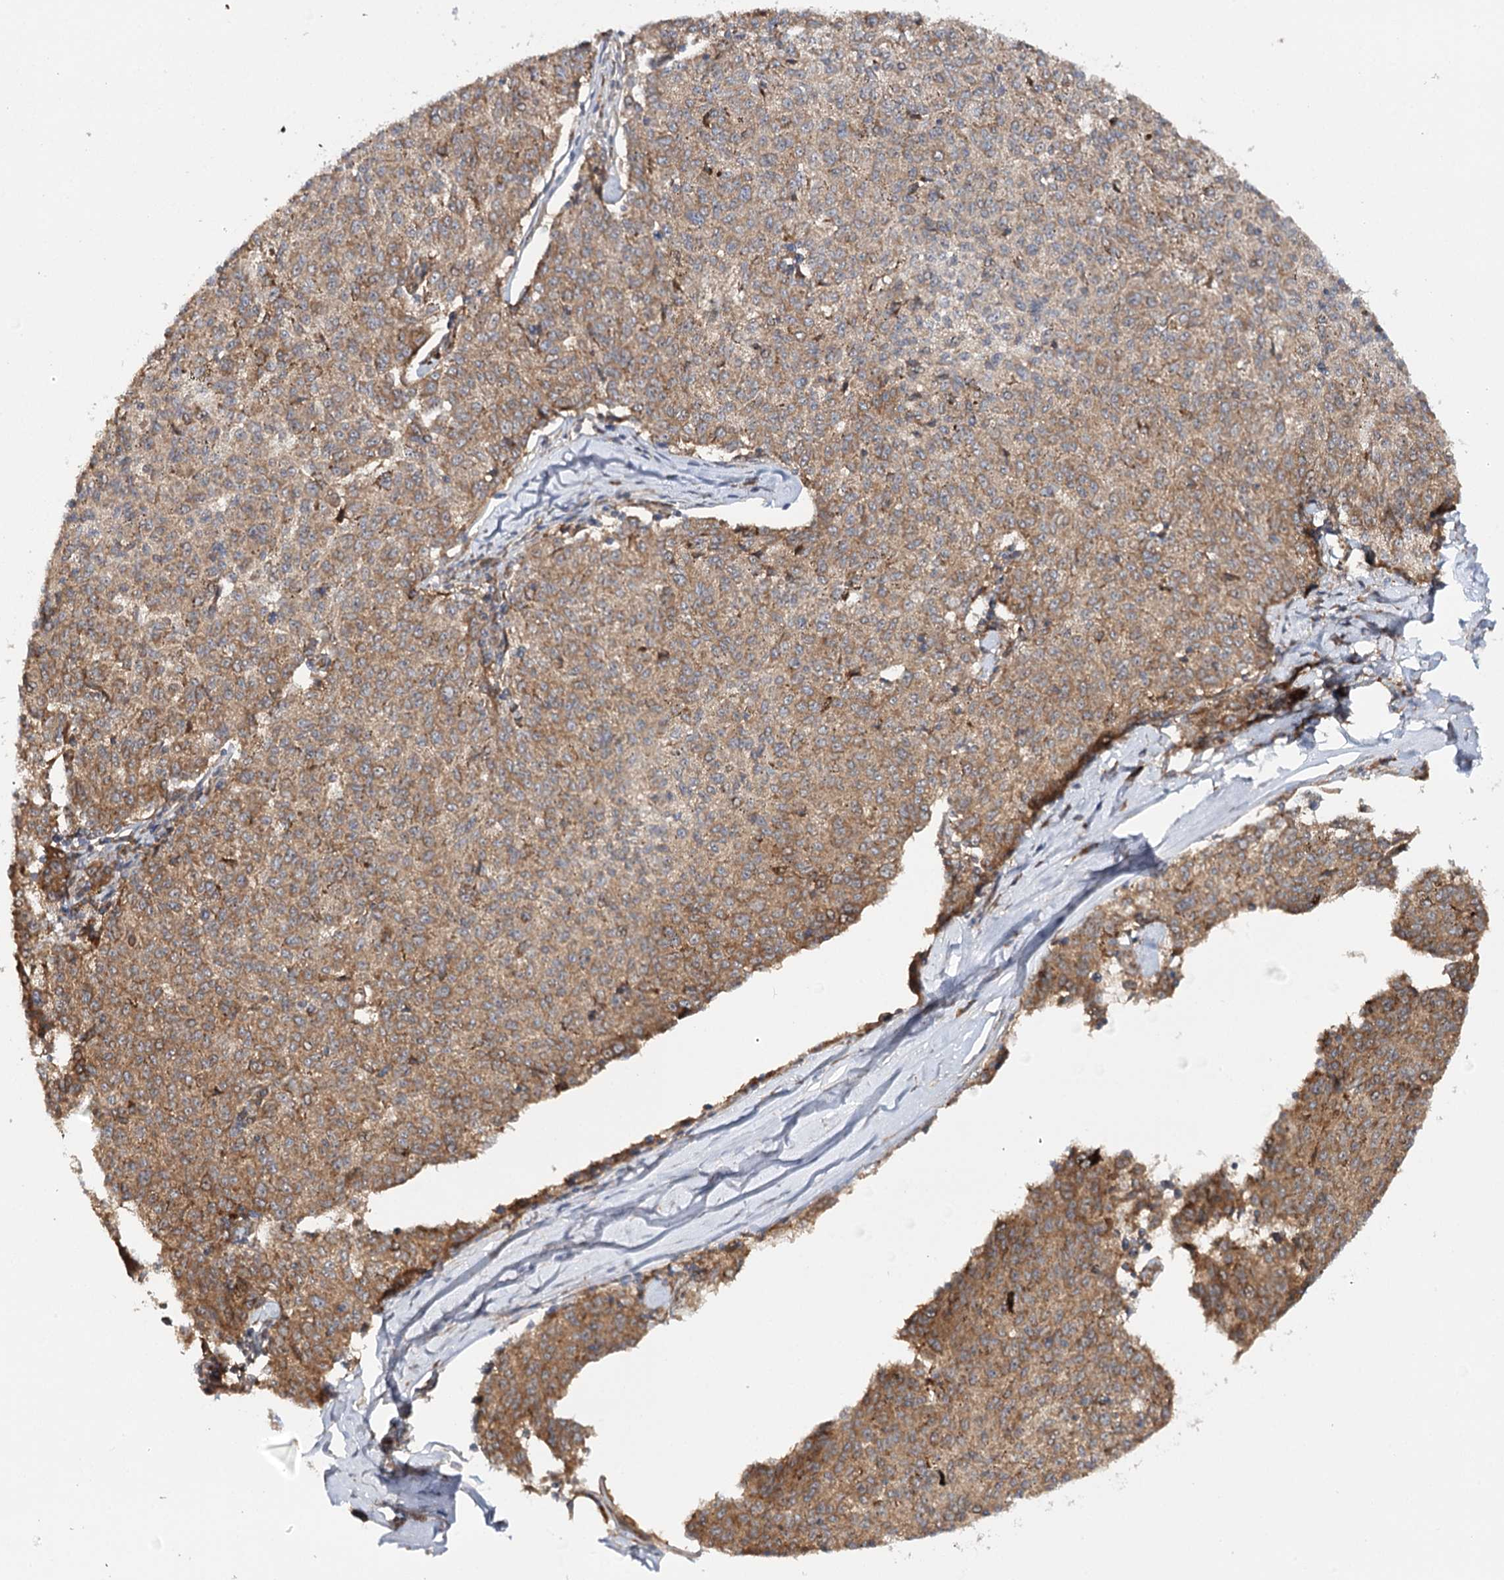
{"staining": {"intensity": "moderate", "quantity": ">75%", "location": "cytoplasmic/membranous"}, "tissue": "melanoma", "cell_type": "Tumor cells", "image_type": "cancer", "snomed": [{"axis": "morphology", "description": "Malignant melanoma, NOS"}, {"axis": "topography", "description": "Skin"}], "caption": "Protein expression analysis of human malignant melanoma reveals moderate cytoplasmic/membranous expression in about >75% of tumor cells.", "gene": "MKNK1", "patient": {"sex": "female", "age": 72}}